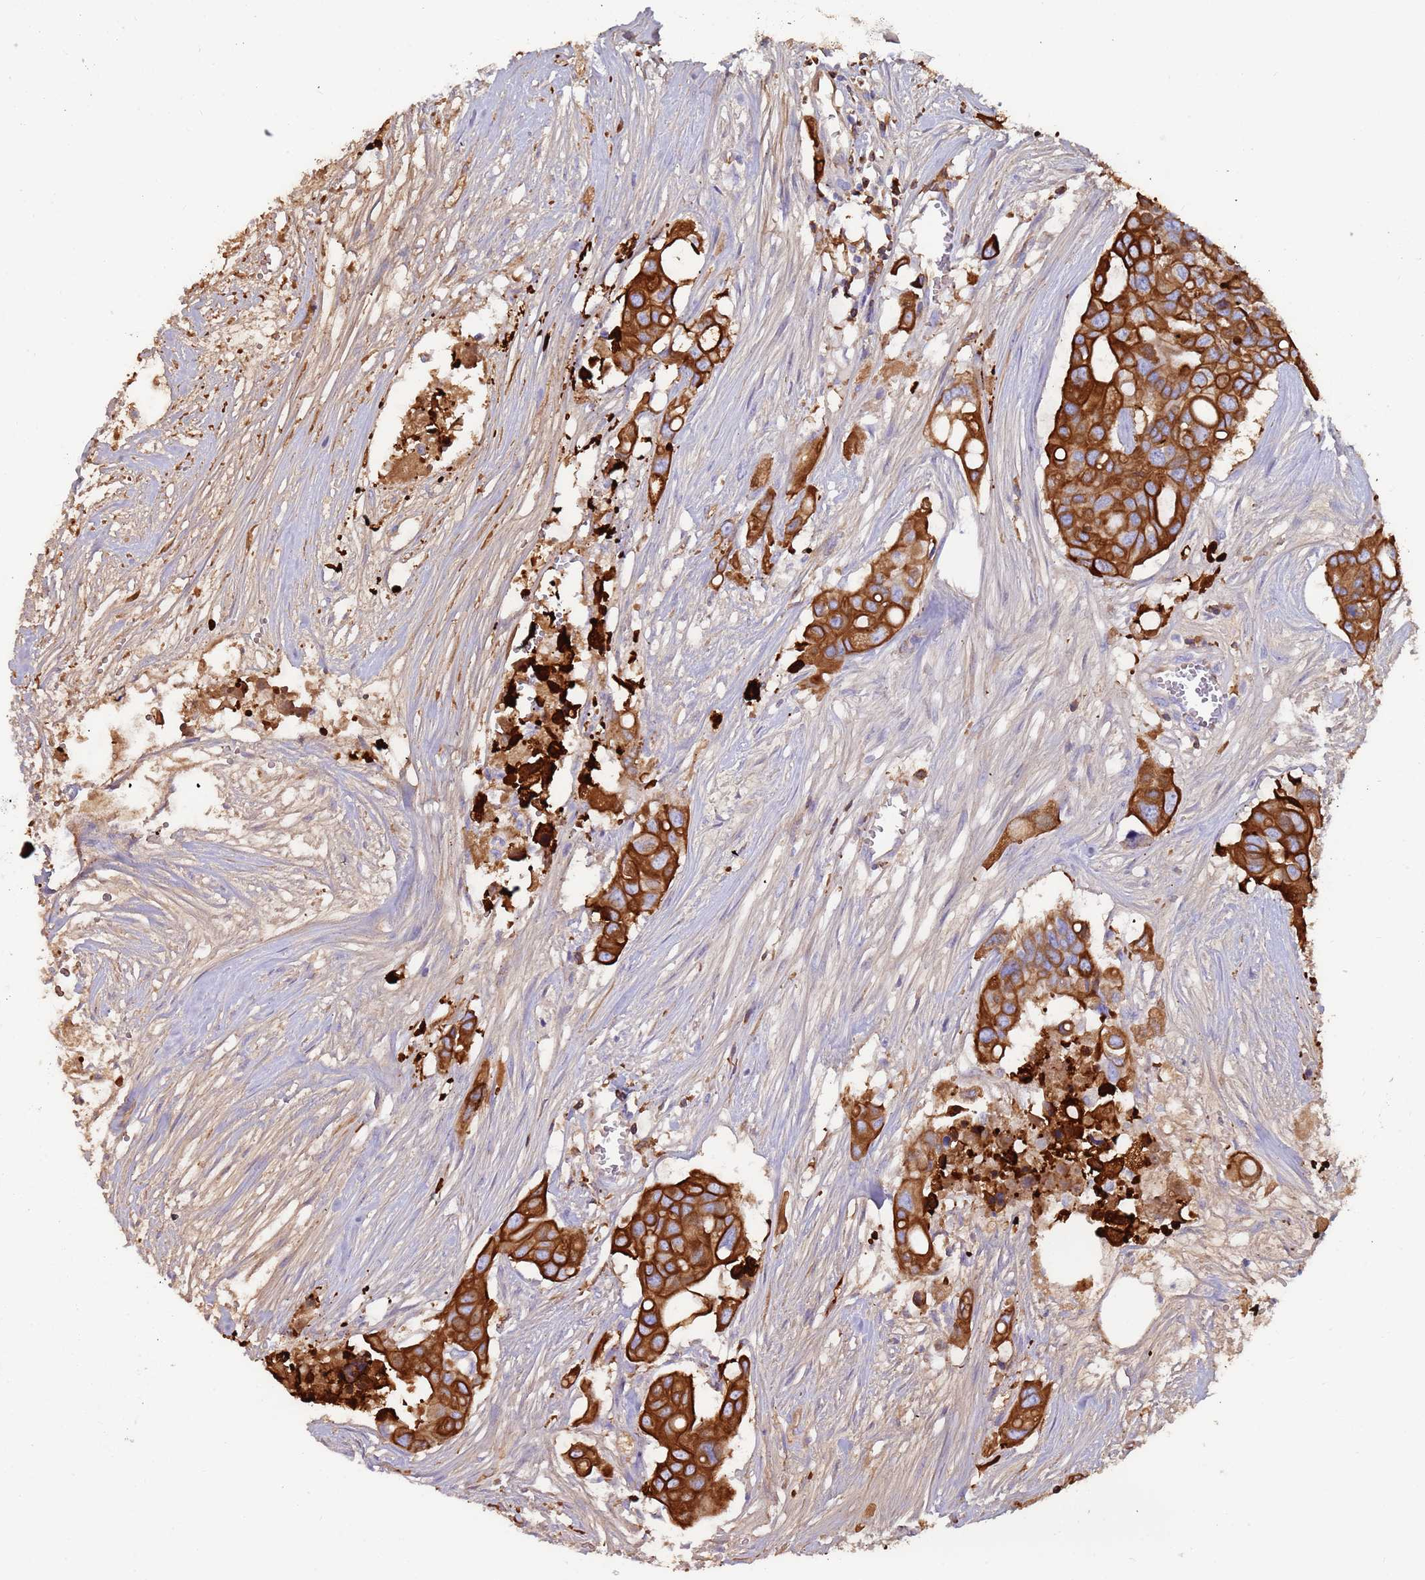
{"staining": {"intensity": "strong", "quantity": ">75%", "location": "cytoplasmic/membranous"}, "tissue": "colorectal cancer", "cell_type": "Tumor cells", "image_type": "cancer", "snomed": [{"axis": "morphology", "description": "Adenocarcinoma, NOS"}, {"axis": "topography", "description": "Colon"}], "caption": "A brown stain highlights strong cytoplasmic/membranous staining of a protein in colorectal cancer tumor cells. The protein is shown in brown color, while the nuclei are stained blue.", "gene": "CYSLTR2", "patient": {"sex": "male", "age": 77}}